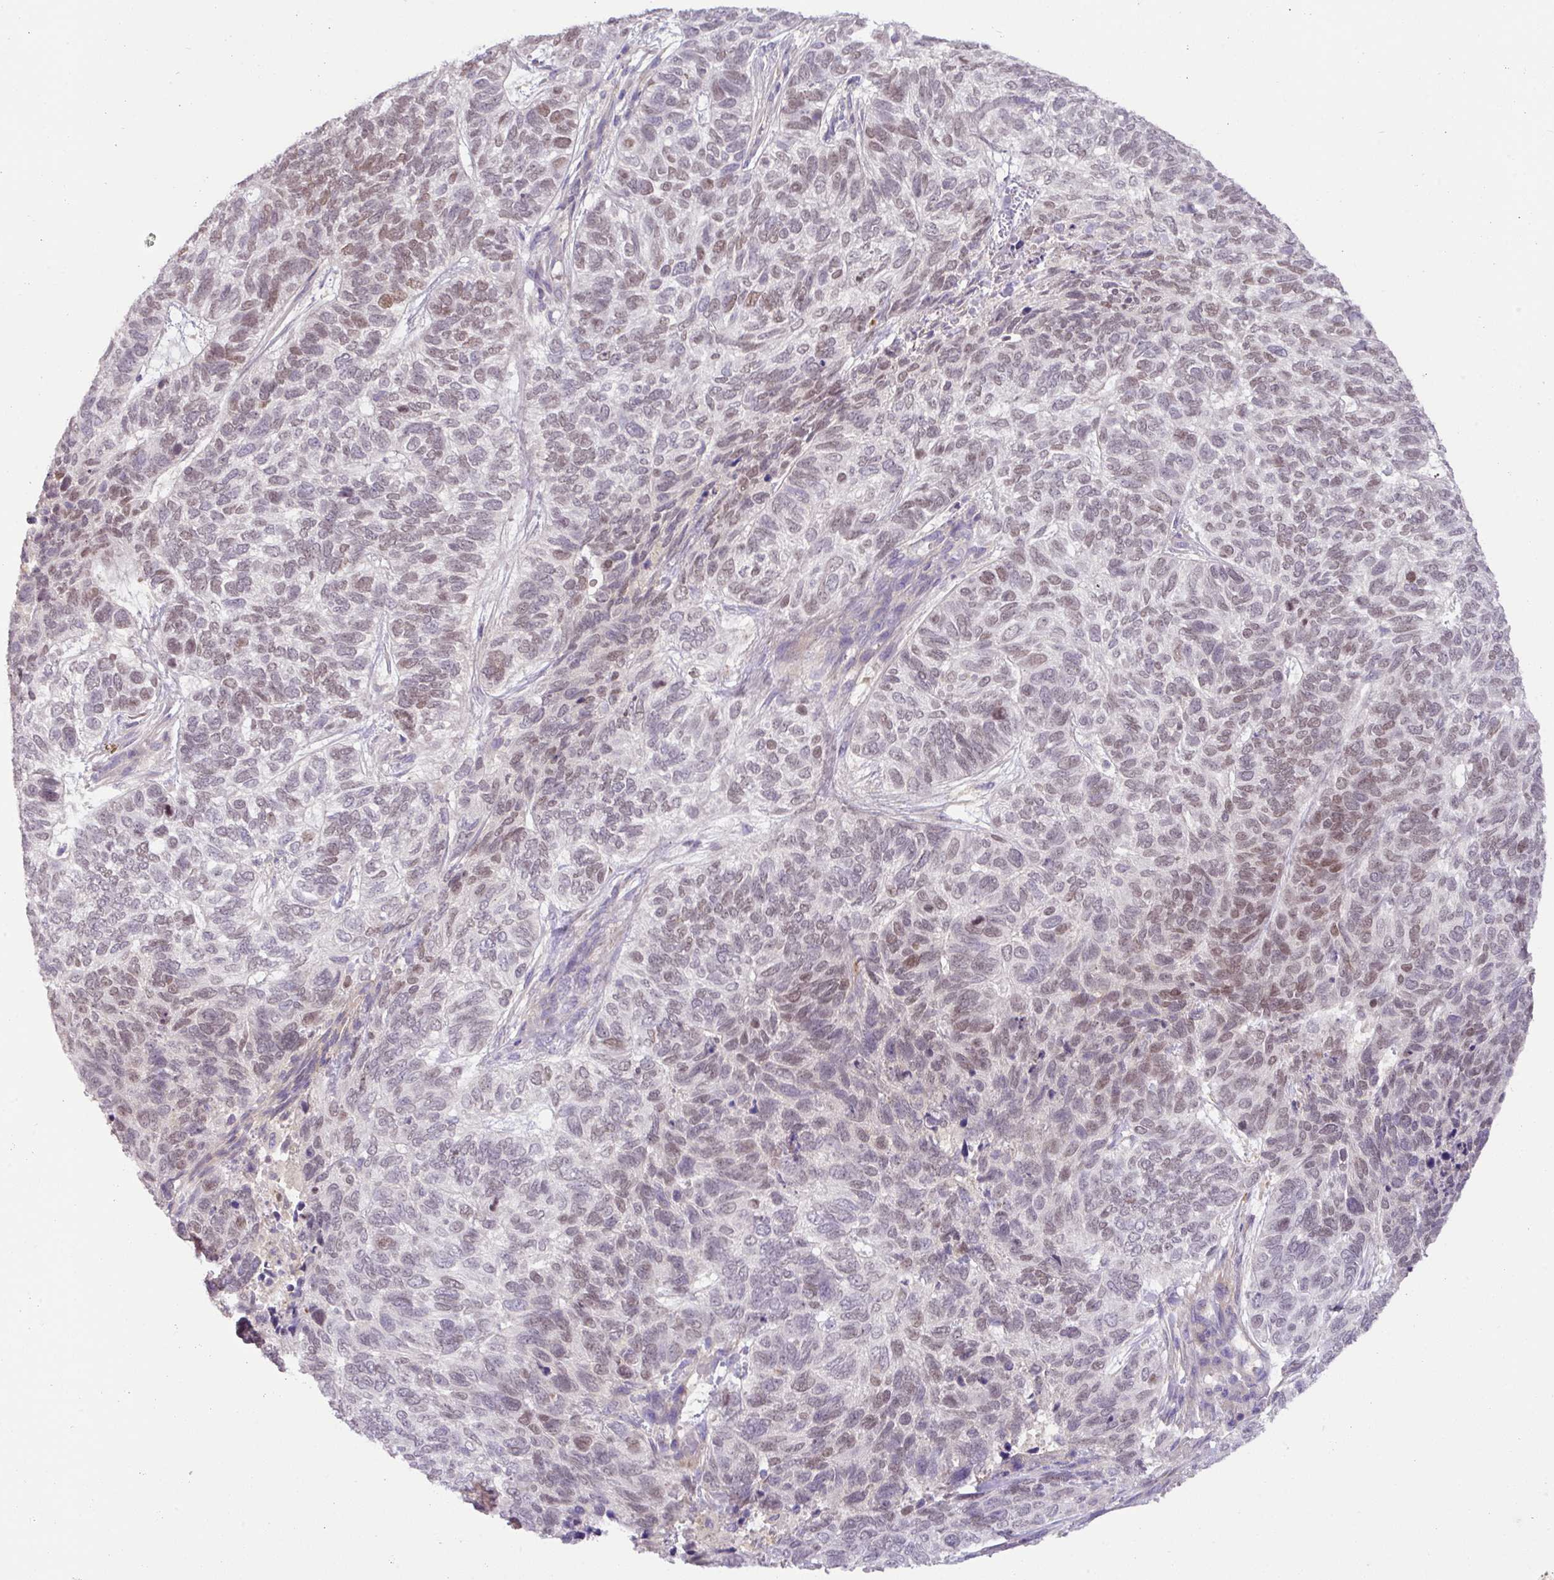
{"staining": {"intensity": "moderate", "quantity": "25%-75%", "location": "nuclear"}, "tissue": "skin cancer", "cell_type": "Tumor cells", "image_type": "cancer", "snomed": [{"axis": "morphology", "description": "Basal cell carcinoma"}, {"axis": "topography", "description": "Skin"}], "caption": "Skin basal cell carcinoma stained with a protein marker demonstrates moderate staining in tumor cells.", "gene": "HOXC13", "patient": {"sex": "female", "age": 65}}